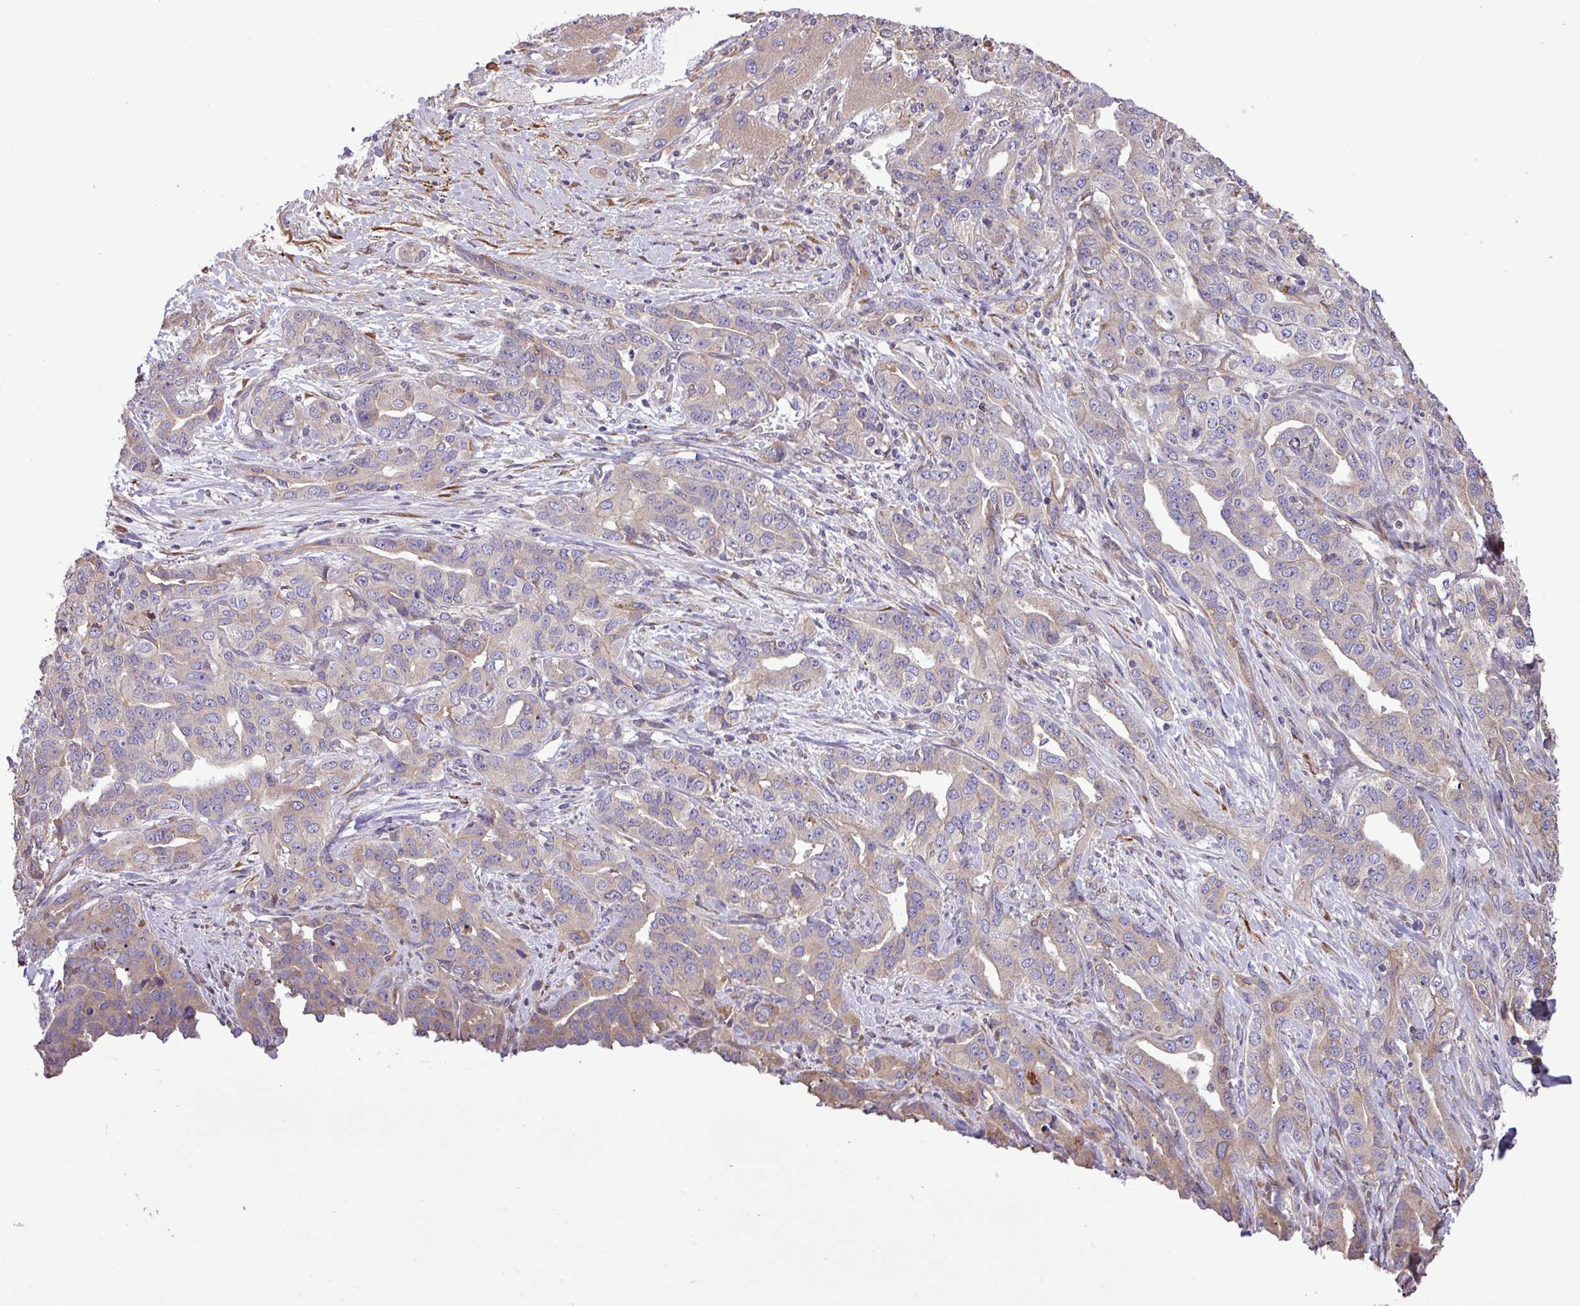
{"staining": {"intensity": "negative", "quantity": "none", "location": "none"}, "tissue": "liver cancer", "cell_type": "Tumor cells", "image_type": "cancer", "snomed": [{"axis": "morphology", "description": "Cholangiocarcinoma"}, {"axis": "topography", "description": "Liver"}], "caption": "Protein analysis of liver cholangiocarcinoma reveals no significant staining in tumor cells.", "gene": "MEGF6", "patient": {"sex": "male", "age": 59}}